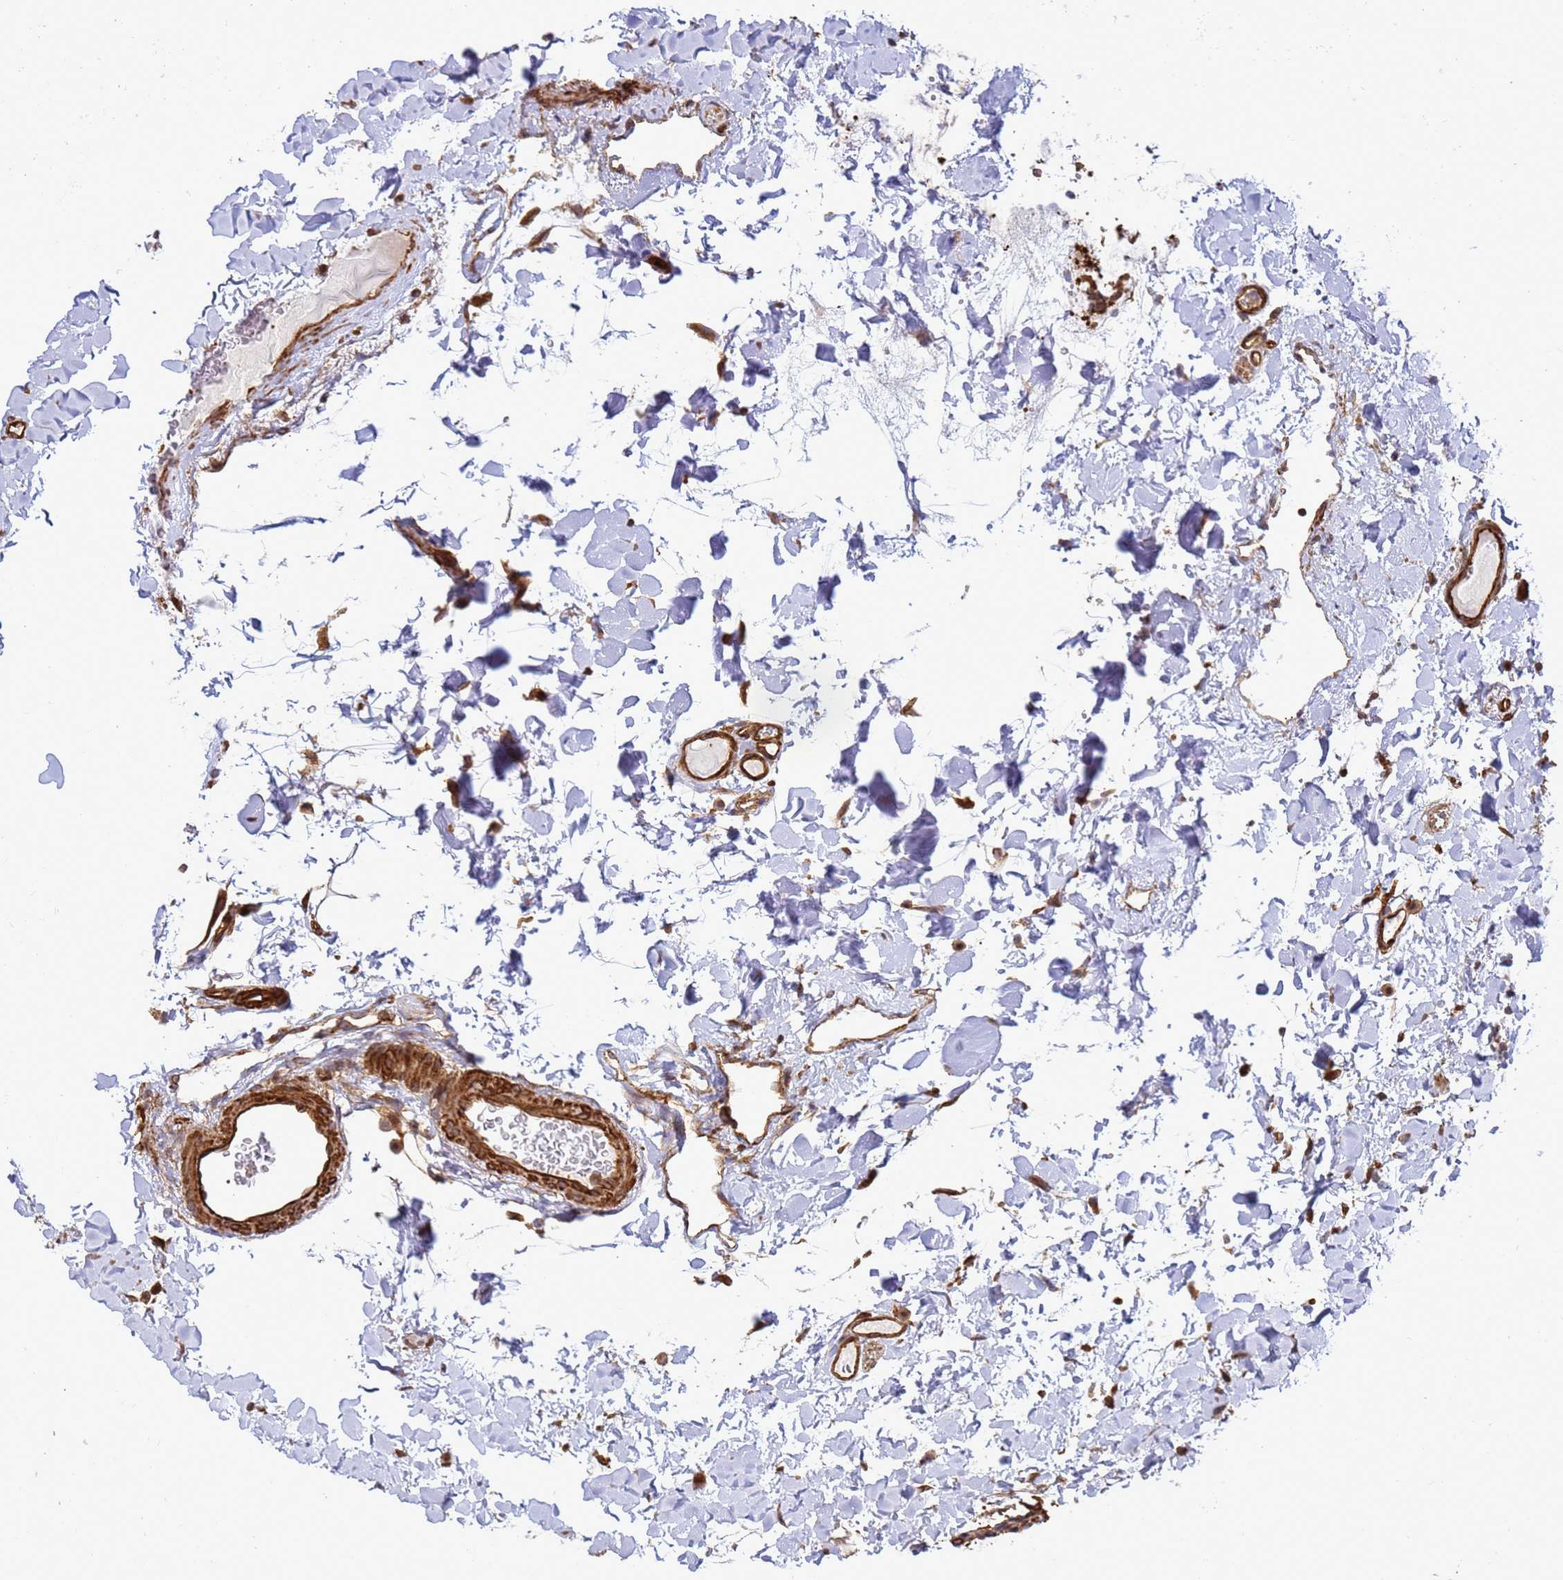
{"staining": {"intensity": "strong", "quantity": ">75%", "location": "cytoplasmic/membranous"}, "tissue": "colon", "cell_type": "Endothelial cells", "image_type": "normal", "snomed": [{"axis": "morphology", "description": "Normal tissue, NOS"}, {"axis": "topography", "description": "Colon"}], "caption": "Strong cytoplasmic/membranous protein staining is seen in about >75% of endothelial cells in colon.", "gene": "CNOT1", "patient": {"sex": "female", "age": 79}}